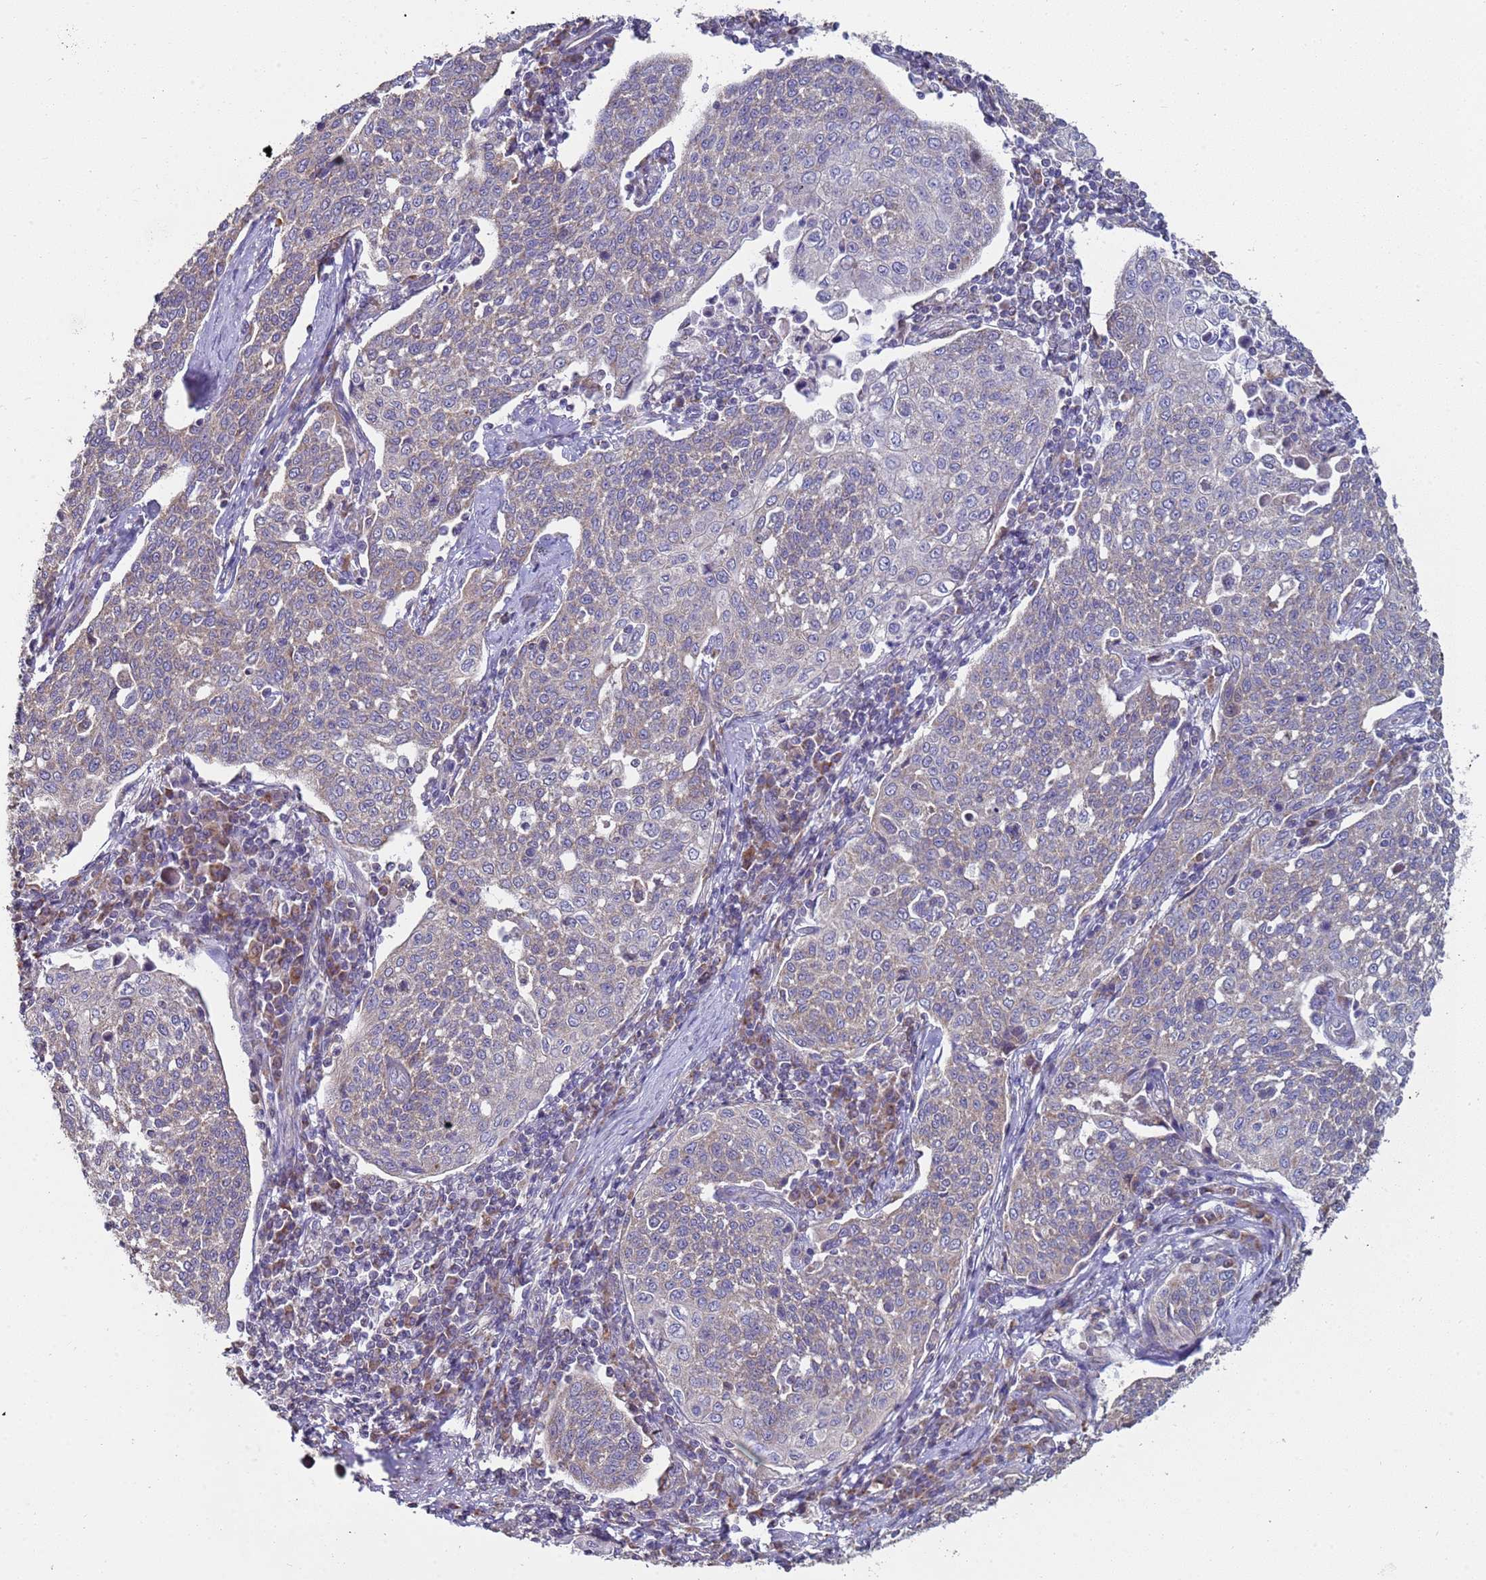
{"staining": {"intensity": "negative", "quantity": "none", "location": "none"}, "tissue": "cervical cancer", "cell_type": "Tumor cells", "image_type": "cancer", "snomed": [{"axis": "morphology", "description": "Squamous cell carcinoma, NOS"}, {"axis": "topography", "description": "Cervix"}], "caption": "IHC of squamous cell carcinoma (cervical) reveals no expression in tumor cells.", "gene": "DIP2B", "patient": {"sex": "female", "age": 34}}